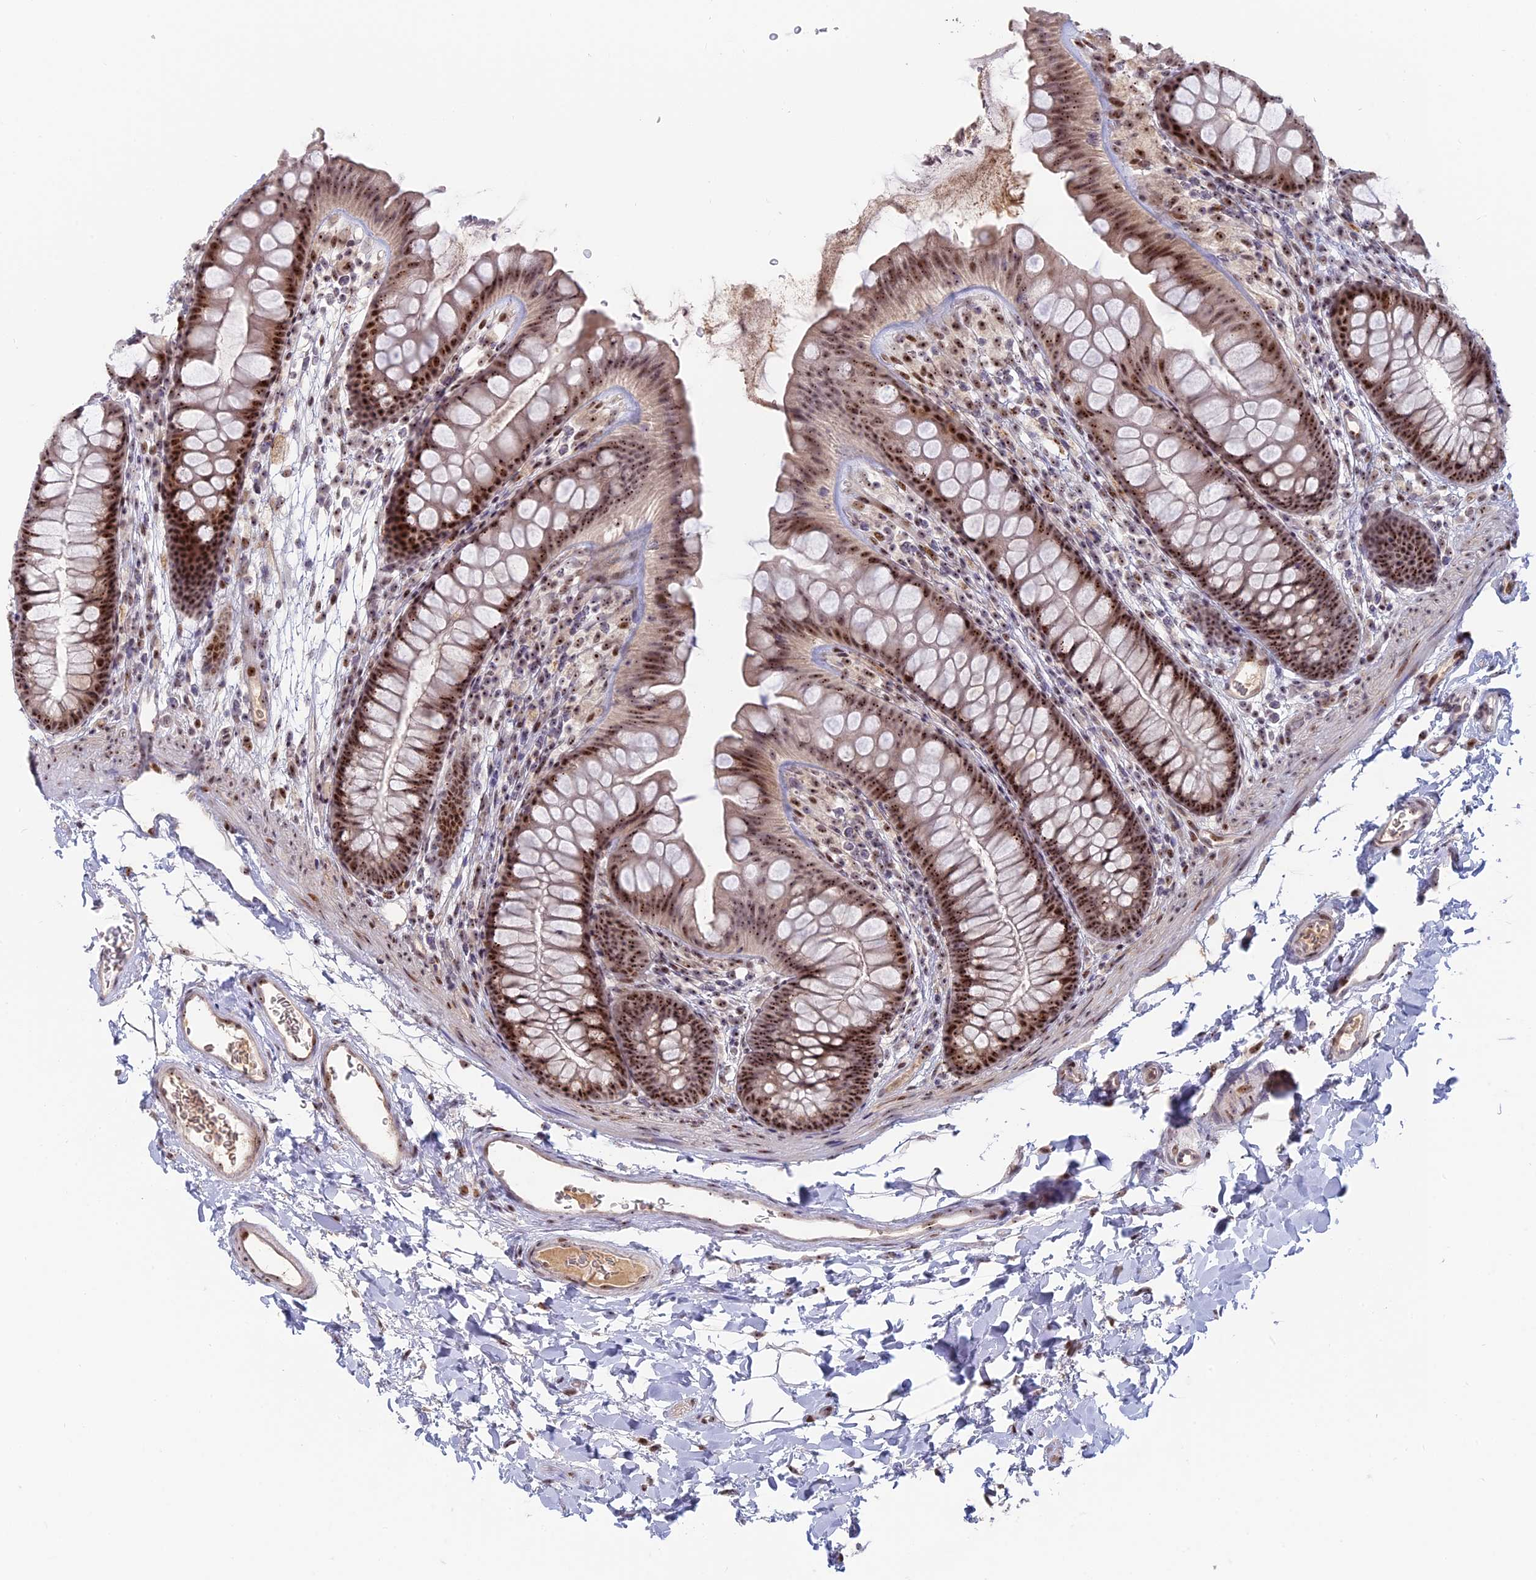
{"staining": {"intensity": "weak", "quantity": ">75%", "location": "nuclear"}, "tissue": "colon", "cell_type": "Endothelial cells", "image_type": "normal", "snomed": [{"axis": "morphology", "description": "Normal tissue, NOS"}, {"axis": "topography", "description": "Colon"}], "caption": "Immunohistochemistry staining of benign colon, which exhibits low levels of weak nuclear expression in about >75% of endothelial cells indicating weak nuclear protein expression. The staining was performed using DAB (brown) for protein detection and nuclei were counterstained in hematoxylin (blue).", "gene": "FAM131A", "patient": {"sex": "female", "age": 62}}